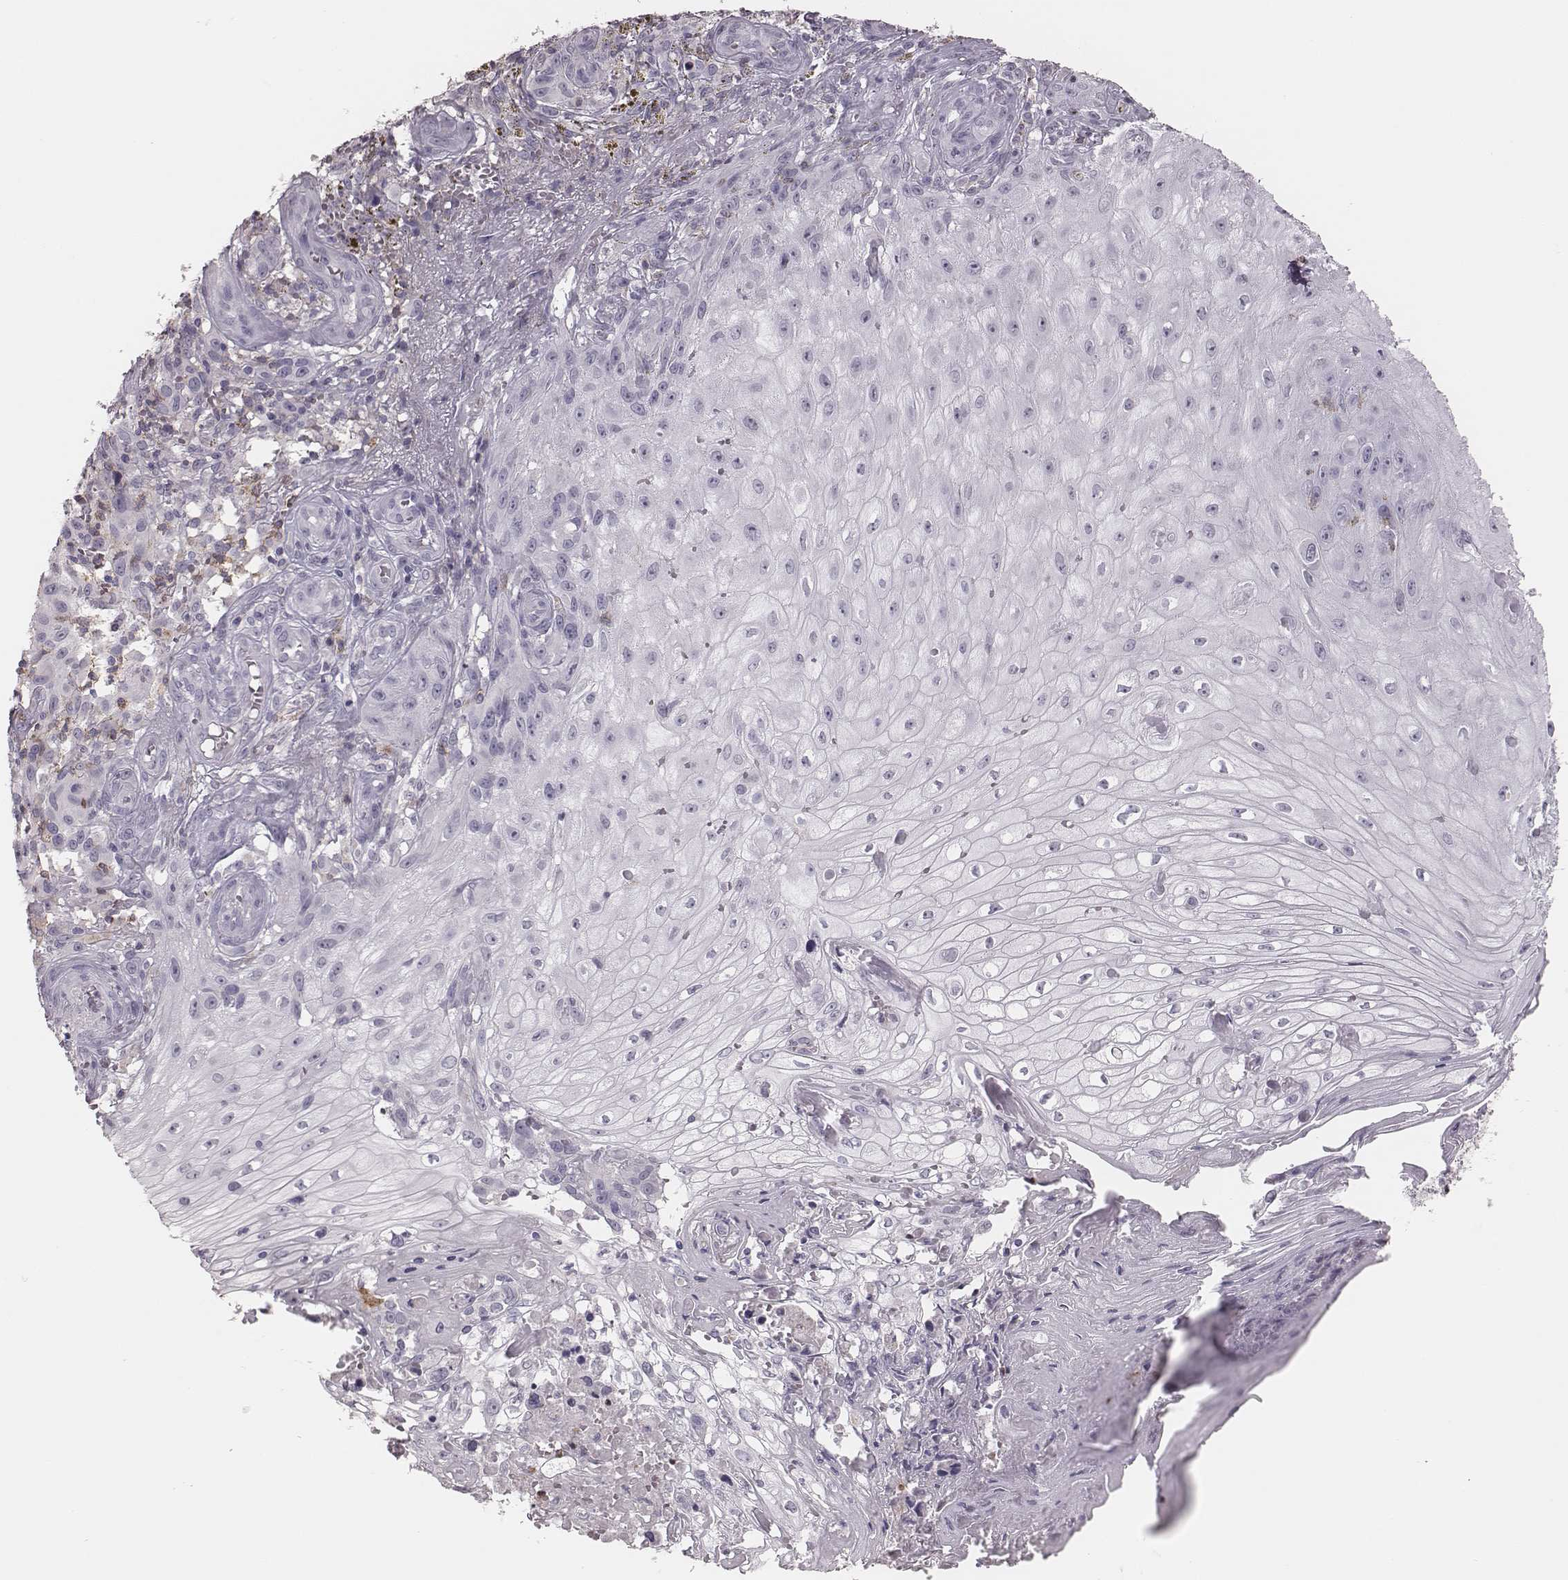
{"staining": {"intensity": "negative", "quantity": "none", "location": "none"}, "tissue": "melanoma", "cell_type": "Tumor cells", "image_type": "cancer", "snomed": [{"axis": "morphology", "description": "Malignant melanoma, NOS"}, {"axis": "topography", "description": "Skin"}], "caption": "This image is of melanoma stained with immunohistochemistry to label a protein in brown with the nuclei are counter-stained blue. There is no expression in tumor cells.", "gene": "PDCD1", "patient": {"sex": "female", "age": 53}}